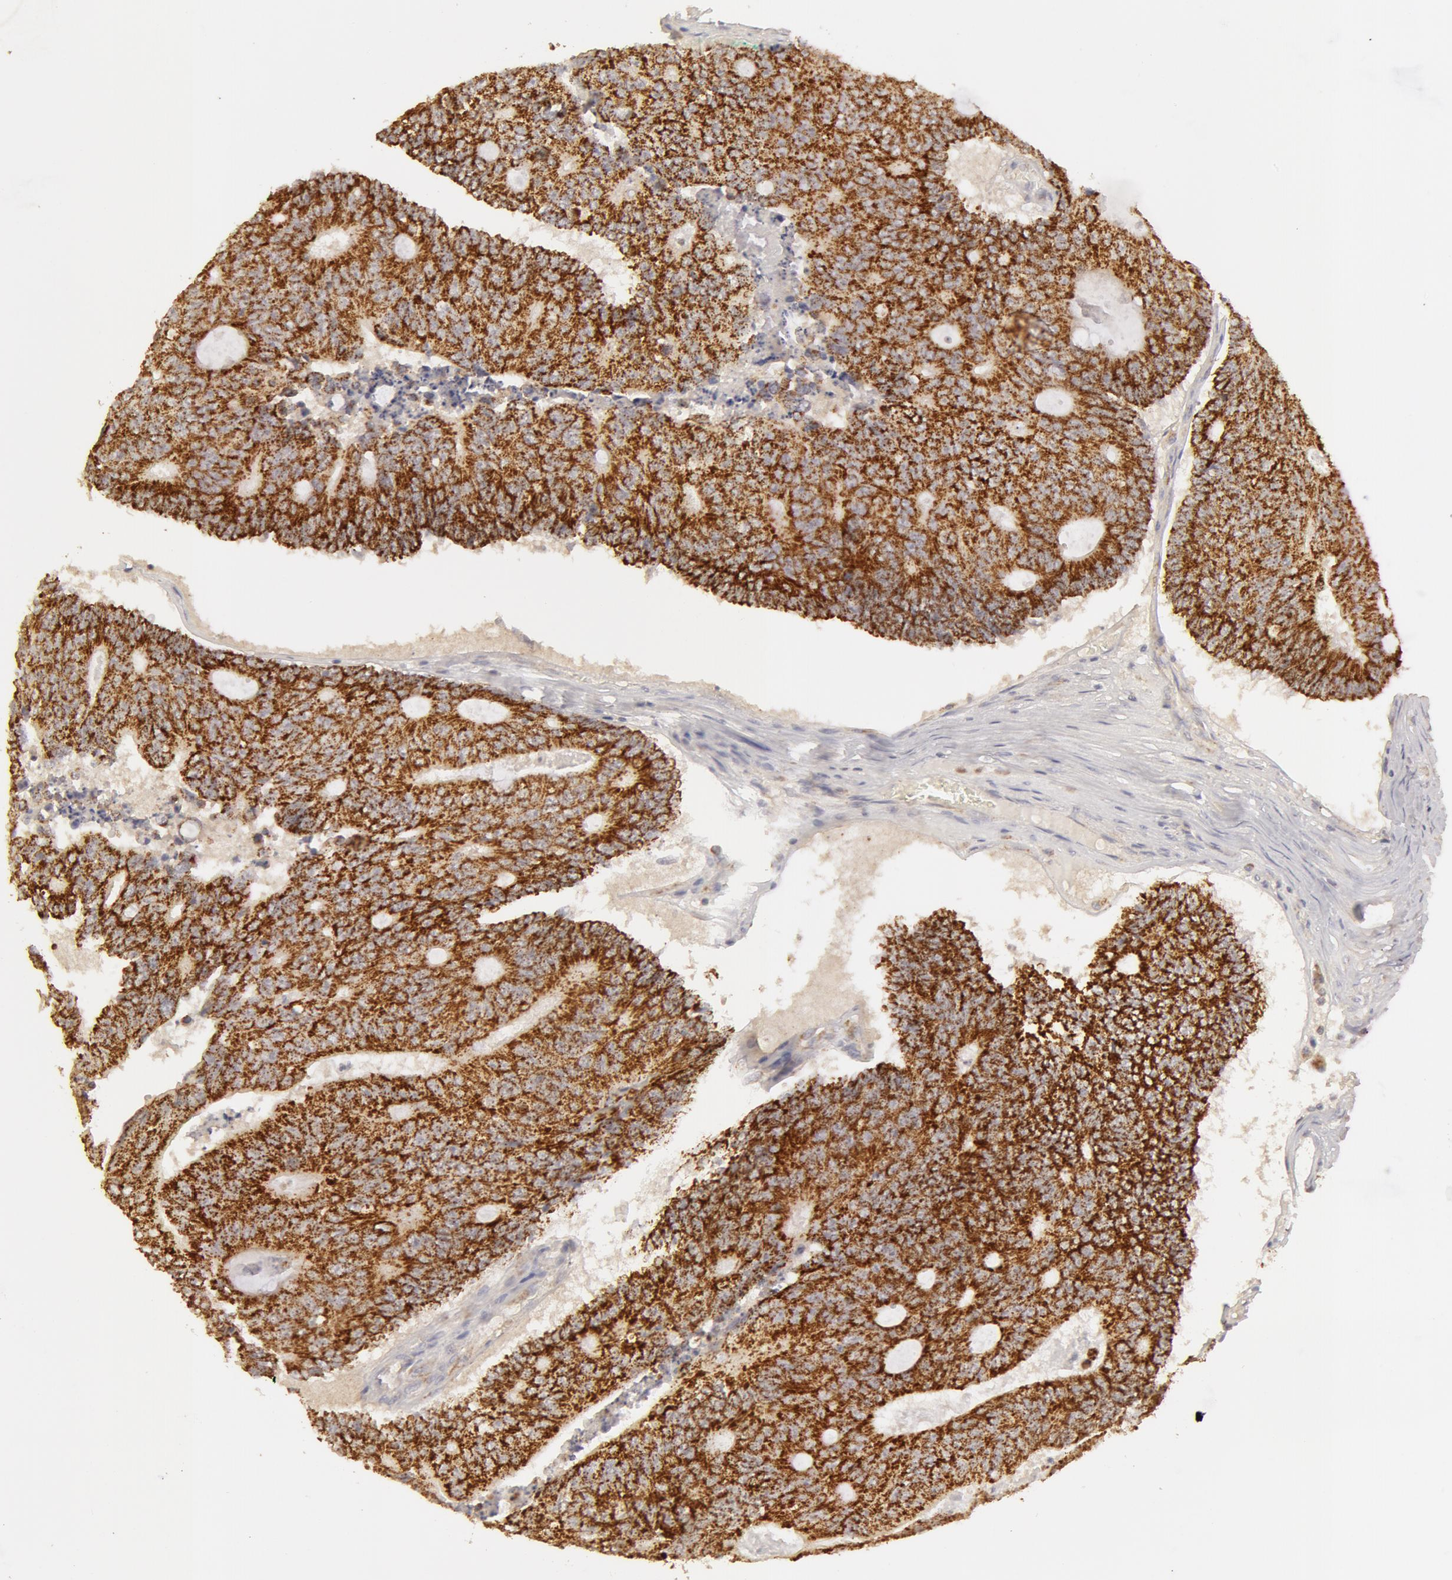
{"staining": {"intensity": "moderate", "quantity": ">75%", "location": "cytoplasmic/membranous"}, "tissue": "colorectal cancer", "cell_type": "Tumor cells", "image_type": "cancer", "snomed": [{"axis": "morphology", "description": "Adenocarcinoma, NOS"}, {"axis": "topography", "description": "Colon"}], "caption": "Immunohistochemistry of human colorectal cancer (adenocarcinoma) reveals medium levels of moderate cytoplasmic/membranous positivity in approximately >75% of tumor cells. The staining was performed using DAB to visualize the protein expression in brown, while the nuclei were stained in blue with hematoxylin (Magnification: 20x).", "gene": "ADPRH", "patient": {"sex": "male", "age": 65}}